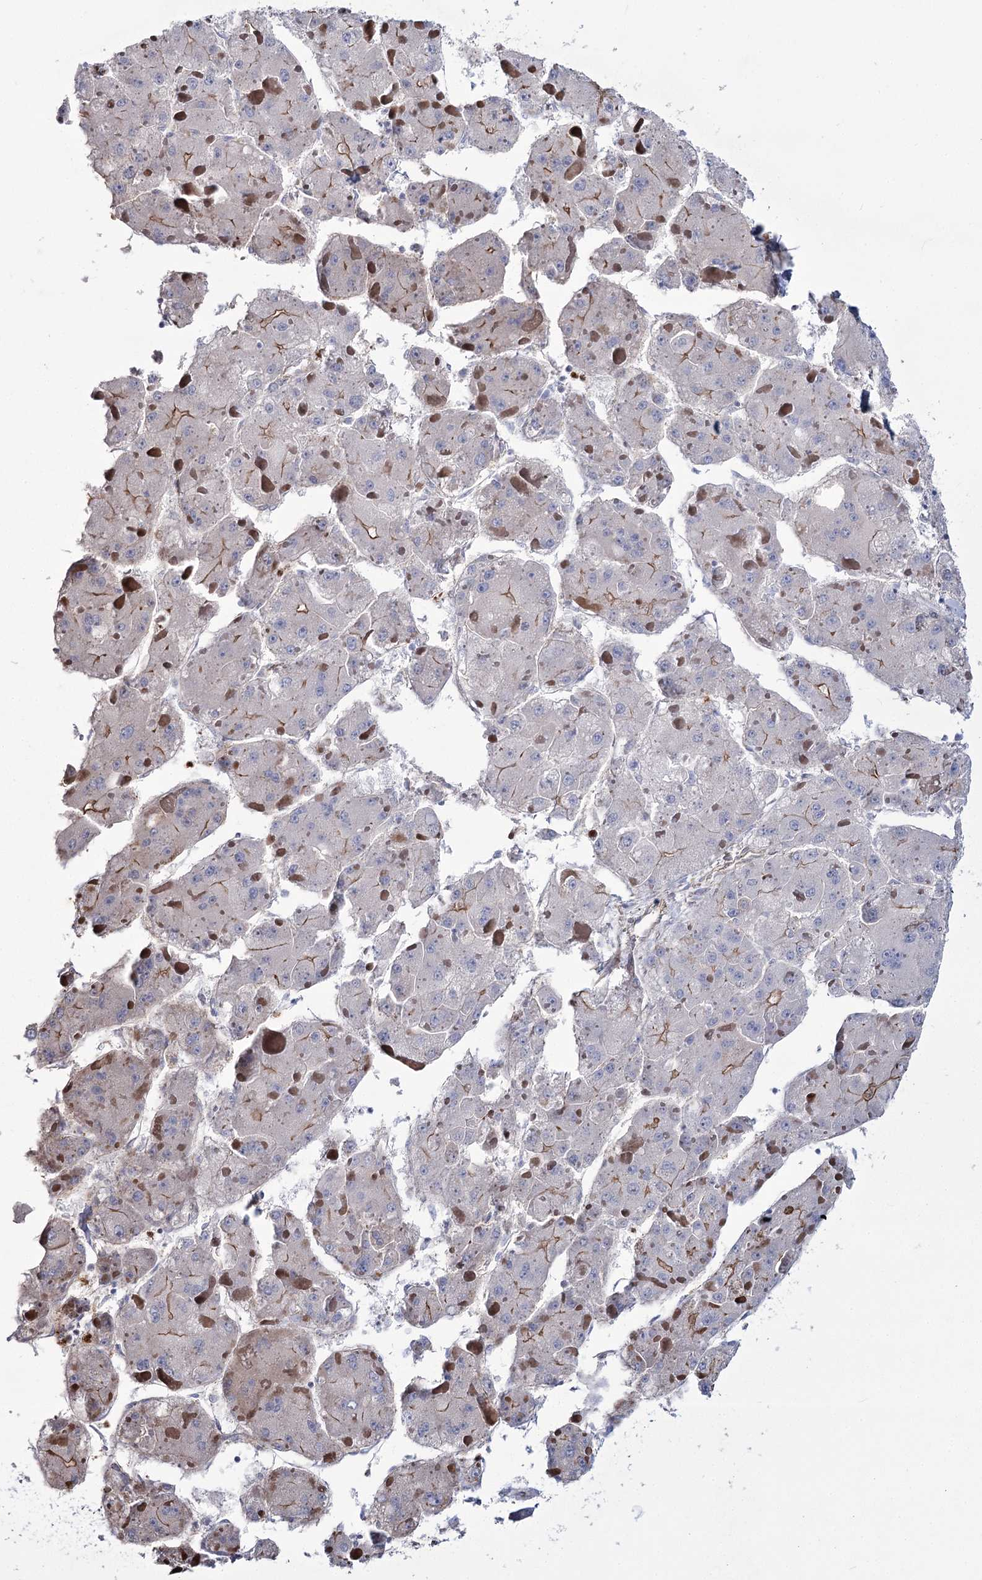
{"staining": {"intensity": "weak", "quantity": "<25%", "location": "cytoplasmic/membranous"}, "tissue": "liver cancer", "cell_type": "Tumor cells", "image_type": "cancer", "snomed": [{"axis": "morphology", "description": "Carcinoma, Hepatocellular, NOS"}, {"axis": "topography", "description": "Liver"}], "caption": "Image shows no protein staining in tumor cells of liver hepatocellular carcinoma tissue. (DAB immunohistochemistry, high magnification).", "gene": "ME3", "patient": {"sex": "female", "age": 73}}